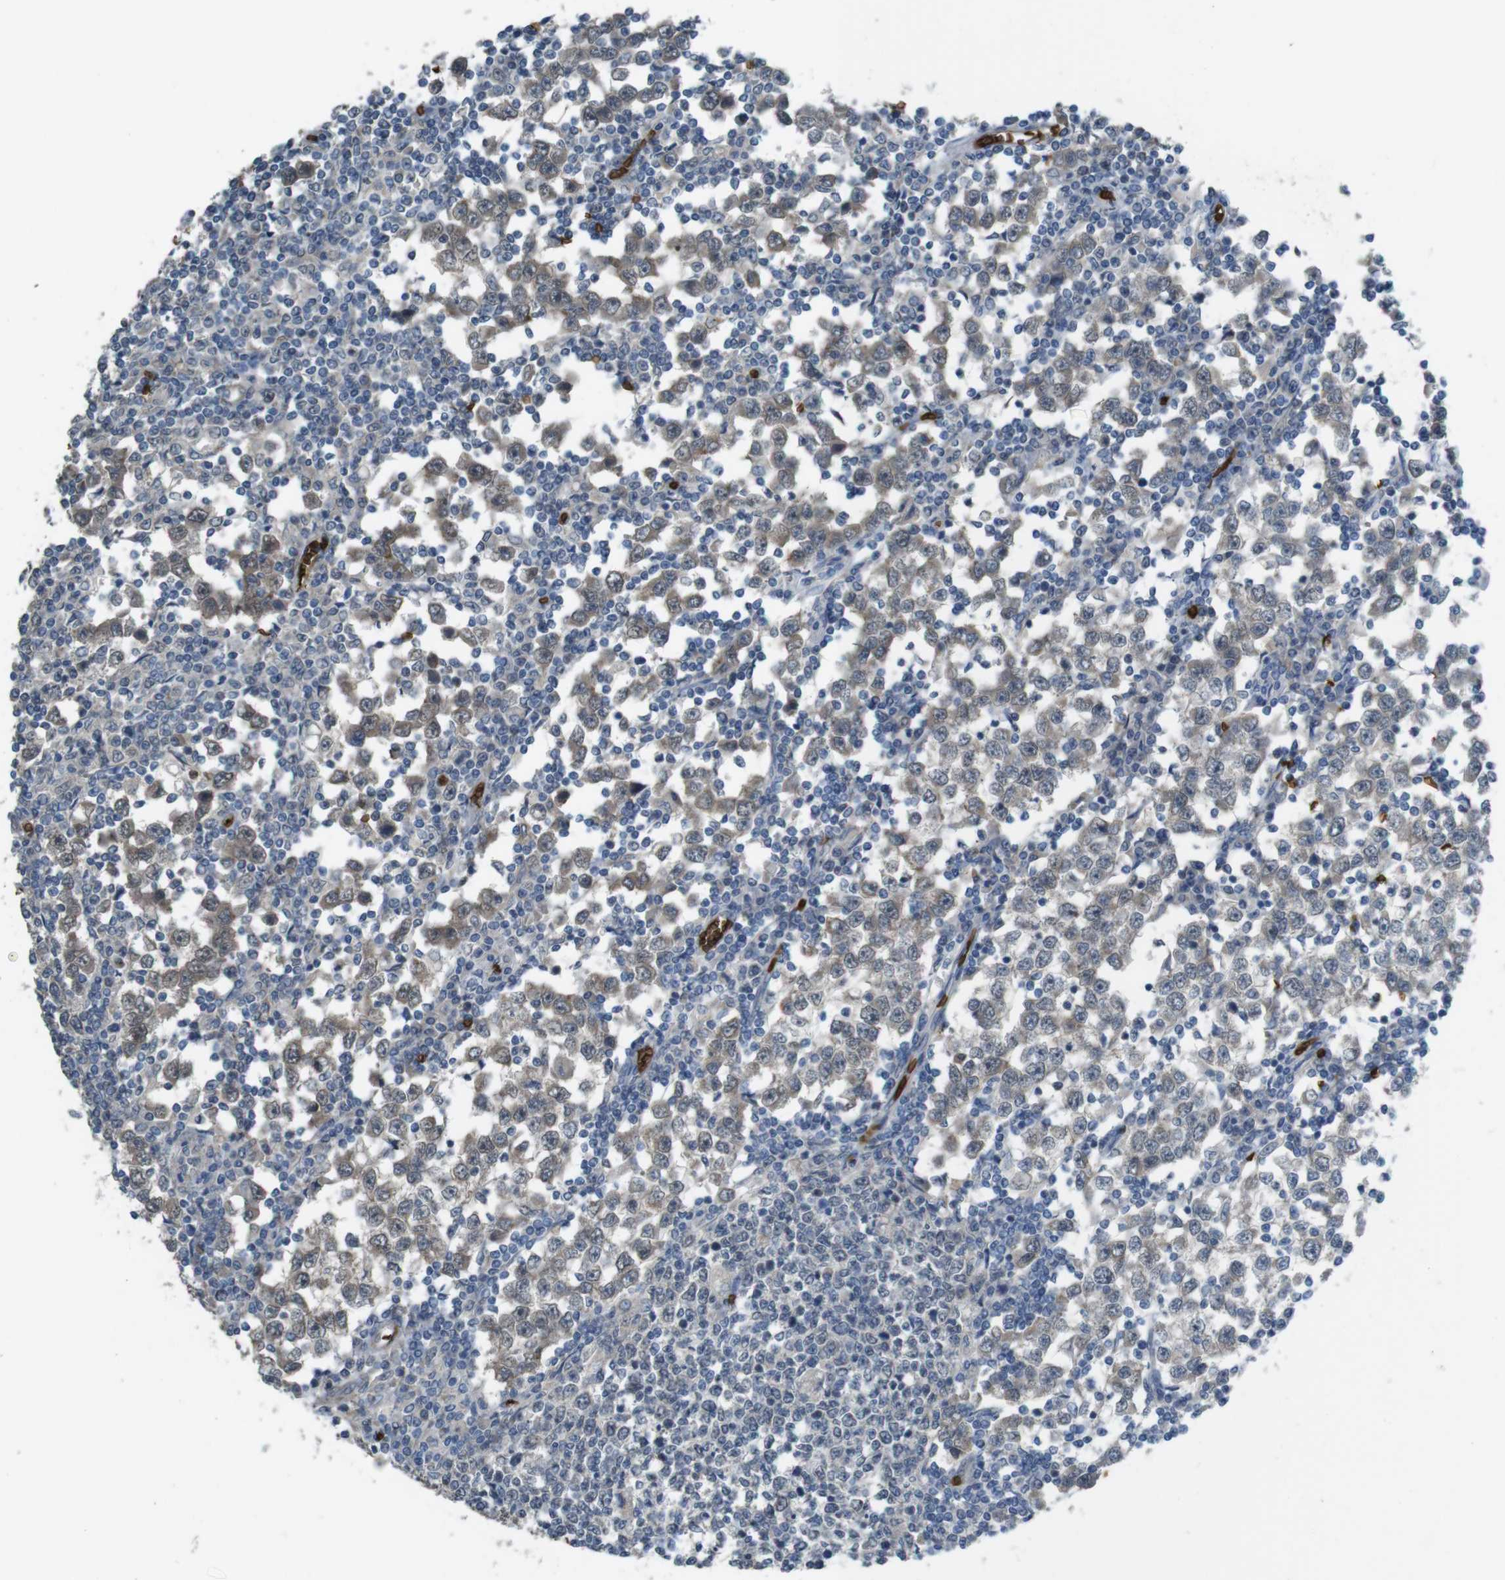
{"staining": {"intensity": "weak", "quantity": ">75%", "location": "cytoplasmic/membranous"}, "tissue": "testis cancer", "cell_type": "Tumor cells", "image_type": "cancer", "snomed": [{"axis": "morphology", "description": "Seminoma, NOS"}, {"axis": "topography", "description": "Testis"}], "caption": "Testis cancer stained with immunohistochemistry demonstrates weak cytoplasmic/membranous expression in approximately >75% of tumor cells.", "gene": "GYPA", "patient": {"sex": "male", "age": 65}}